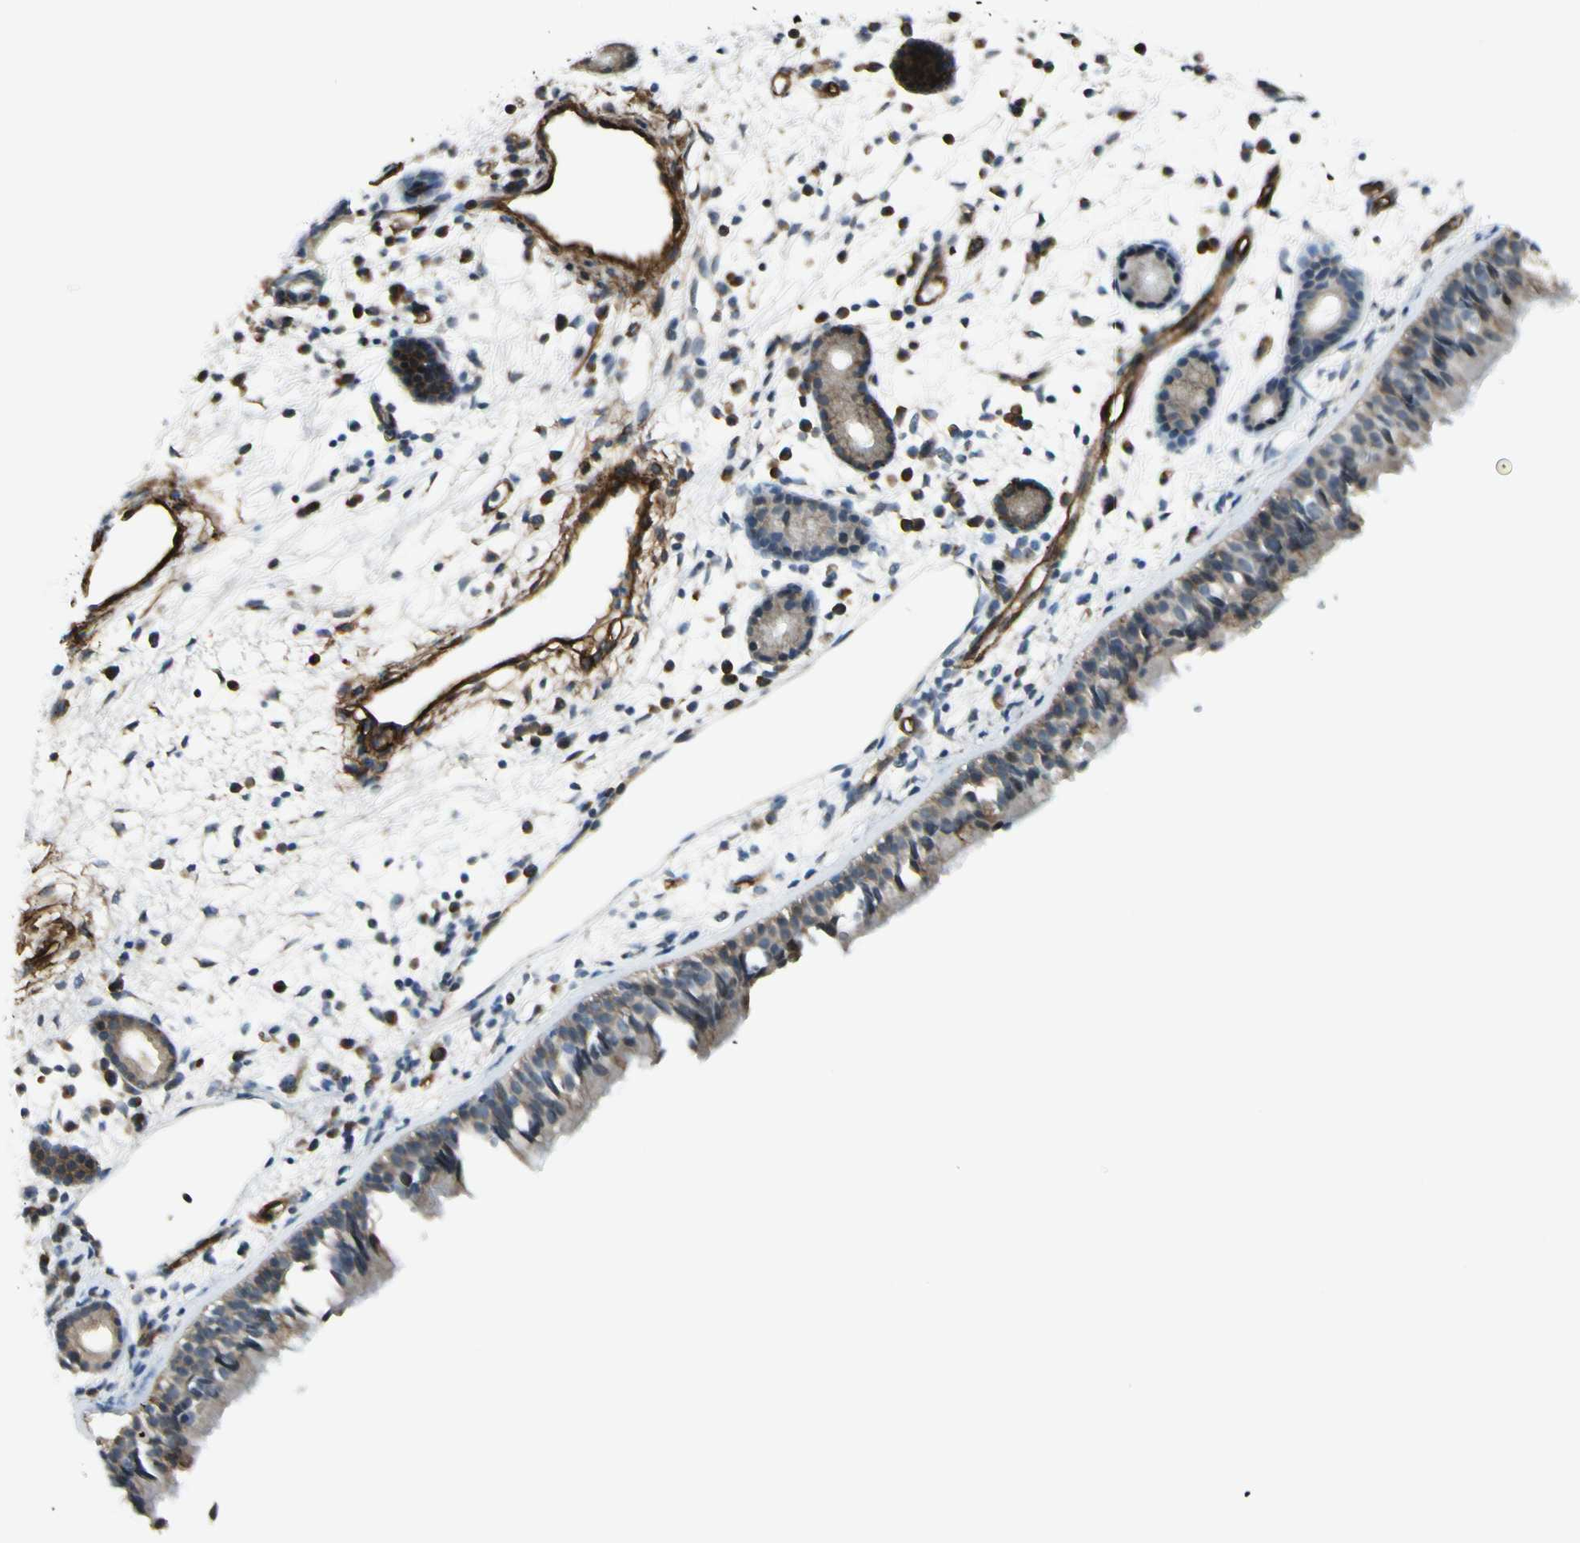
{"staining": {"intensity": "weak", "quantity": "<25%", "location": "cytoplasmic/membranous"}, "tissue": "nasopharynx", "cell_type": "Respiratory epithelial cells", "image_type": "normal", "snomed": [{"axis": "morphology", "description": "Normal tissue, NOS"}, {"axis": "morphology", "description": "Inflammation, NOS"}, {"axis": "topography", "description": "Nasopharynx"}], "caption": "IHC of normal human nasopharynx exhibits no positivity in respiratory epithelial cells.", "gene": "MCAM", "patient": {"sex": "female", "age": 55}}